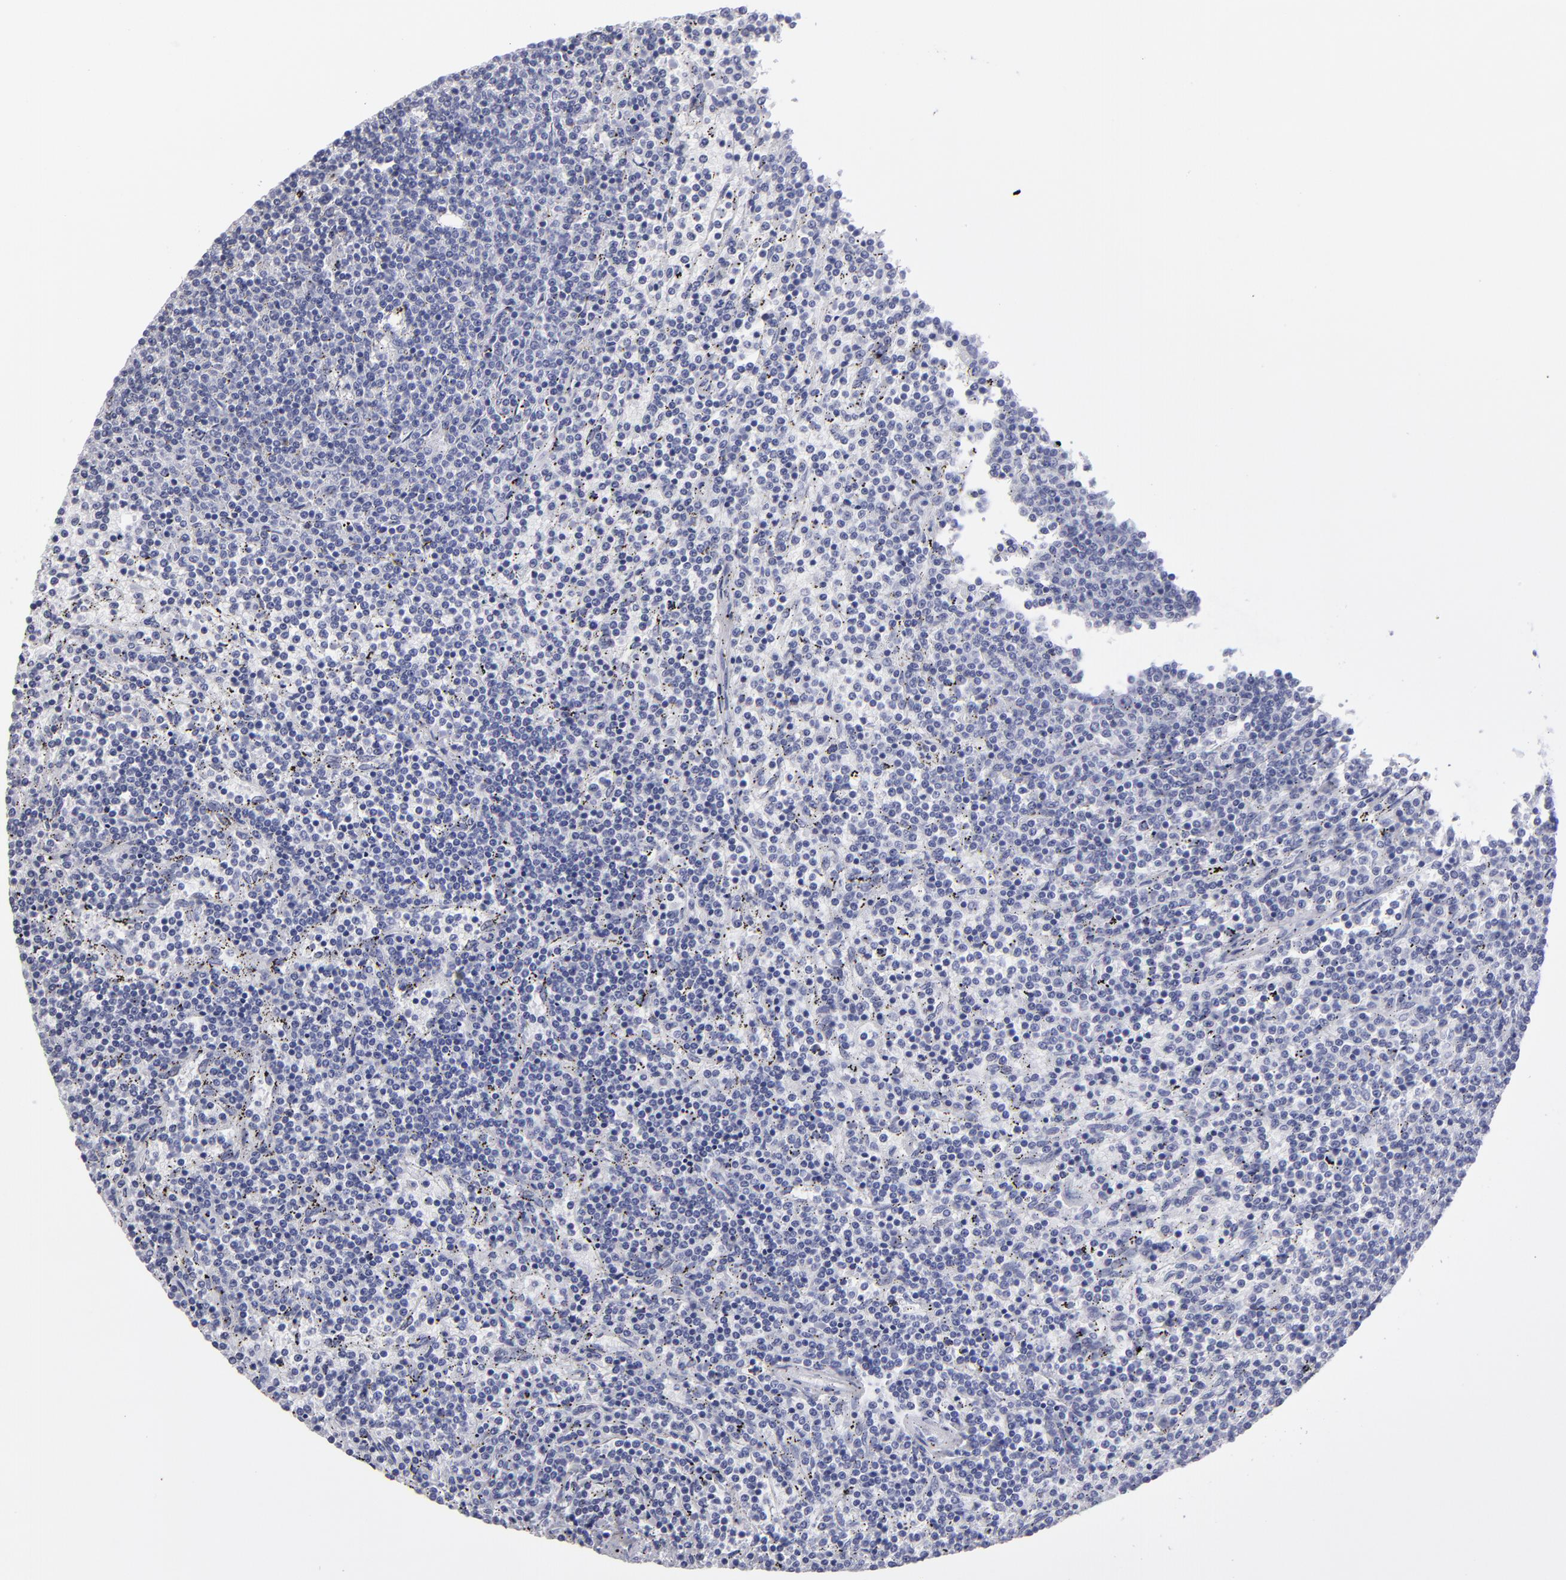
{"staining": {"intensity": "negative", "quantity": "none", "location": "none"}, "tissue": "lymphoma", "cell_type": "Tumor cells", "image_type": "cancer", "snomed": [{"axis": "morphology", "description": "Malignant lymphoma, non-Hodgkin's type, Low grade"}, {"axis": "topography", "description": "Spleen"}], "caption": "Tumor cells show no significant protein positivity in lymphoma. The staining is performed using DAB (3,3'-diaminobenzidine) brown chromogen with nuclei counter-stained in using hematoxylin.", "gene": "ALDOB", "patient": {"sex": "female", "age": 50}}